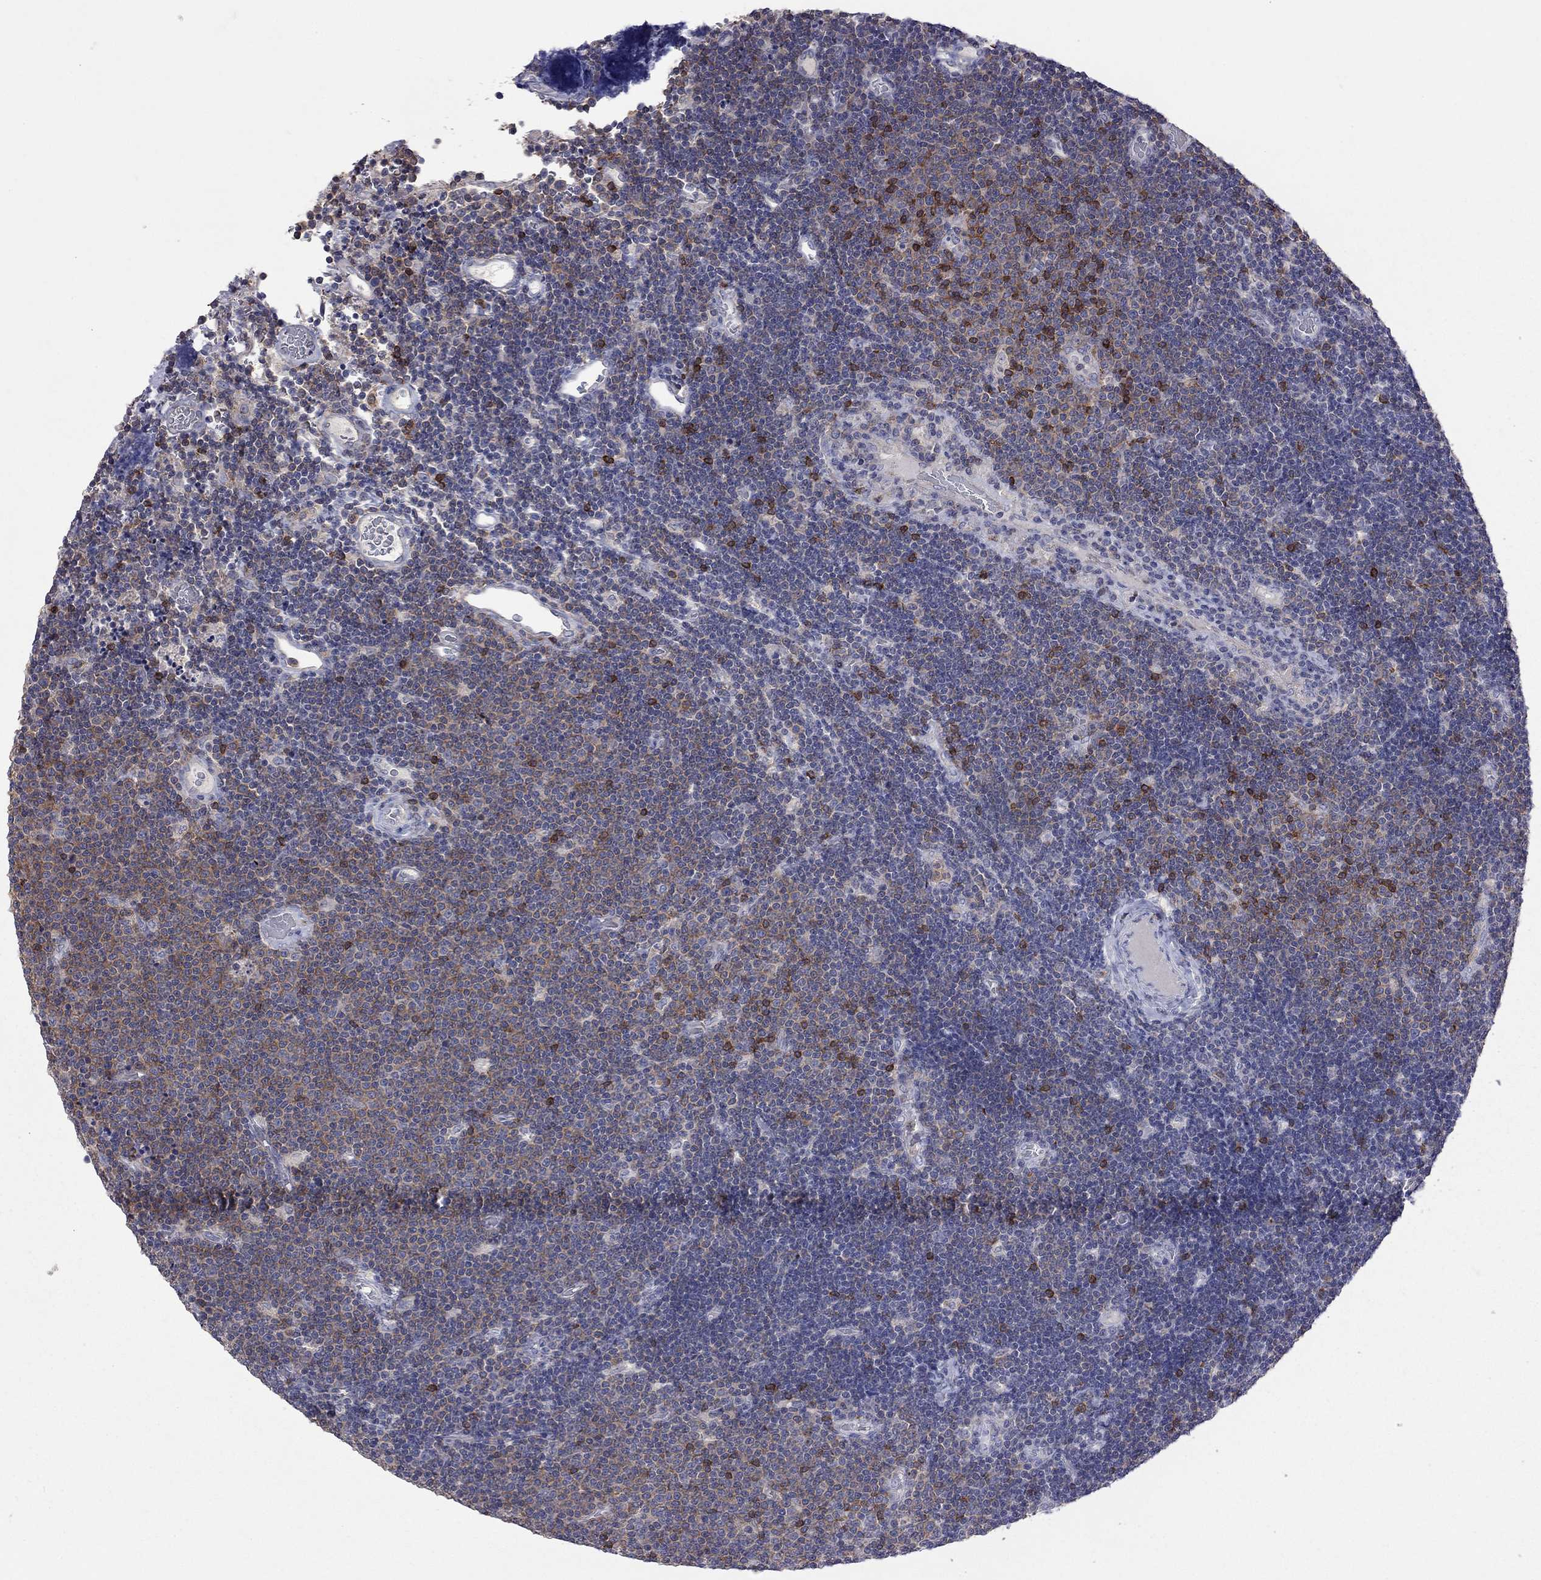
{"staining": {"intensity": "negative", "quantity": "none", "location": "none"}, "tissue": "lymphoma", "cell_type": "Tumor cells", "image_type": "cancer", "snomed": [{"axis": "morphology", "description": "Malignant lymphoma, non-Hodgkin's type, Low grade"}, {"axis": "topography", "description": "Brain"}], "caption": "IHC of lymphoma displays no positivity in tumor cells.", "gene": "IPCEF1", "patient": {"sex": "female", "age": 66}}